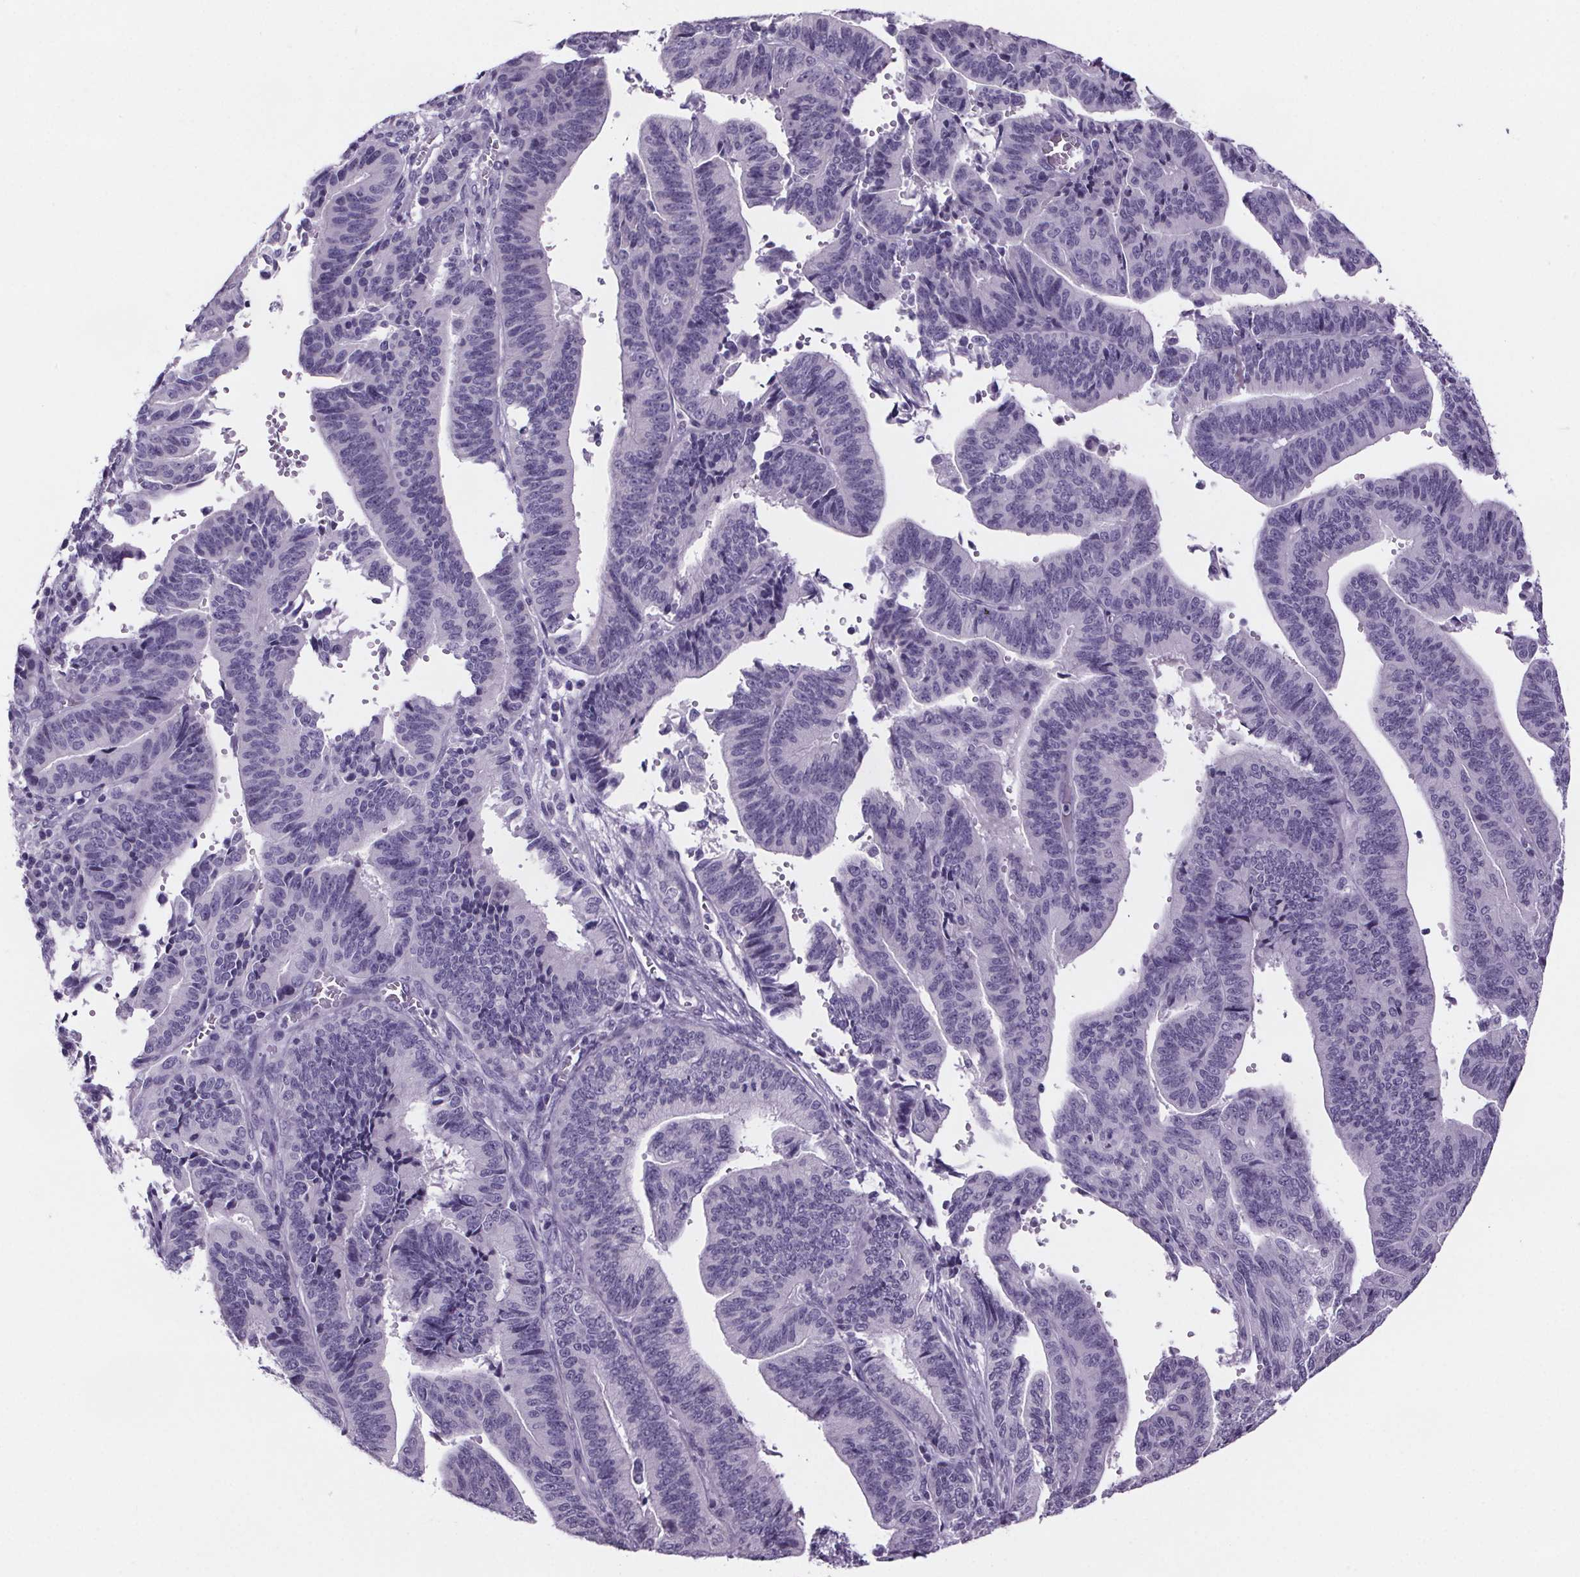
{"staining": {"intensity": "negative", "quantity": "none", "location": "none"}, "tissue": "endometrial cancer", "cell_type": "Tumor cells", "image_type": "cancer", "snomed": [{"axis": "morphology", "description": "Adenocarcinoma, NOS"}, {"axis": "topography", "description": "Endometrium"}], "caption": "Immunohistochemistry (IHC) histopathology image of neoplastic tissue: endometrial cancer (adenocarcinoma) stained with DAB (3,3'-diaminobenzidine) exhibits no significant protein positivity in tumor cells.", "gene": "CUBN", "patient": {"sex": "female", "age": 65}}